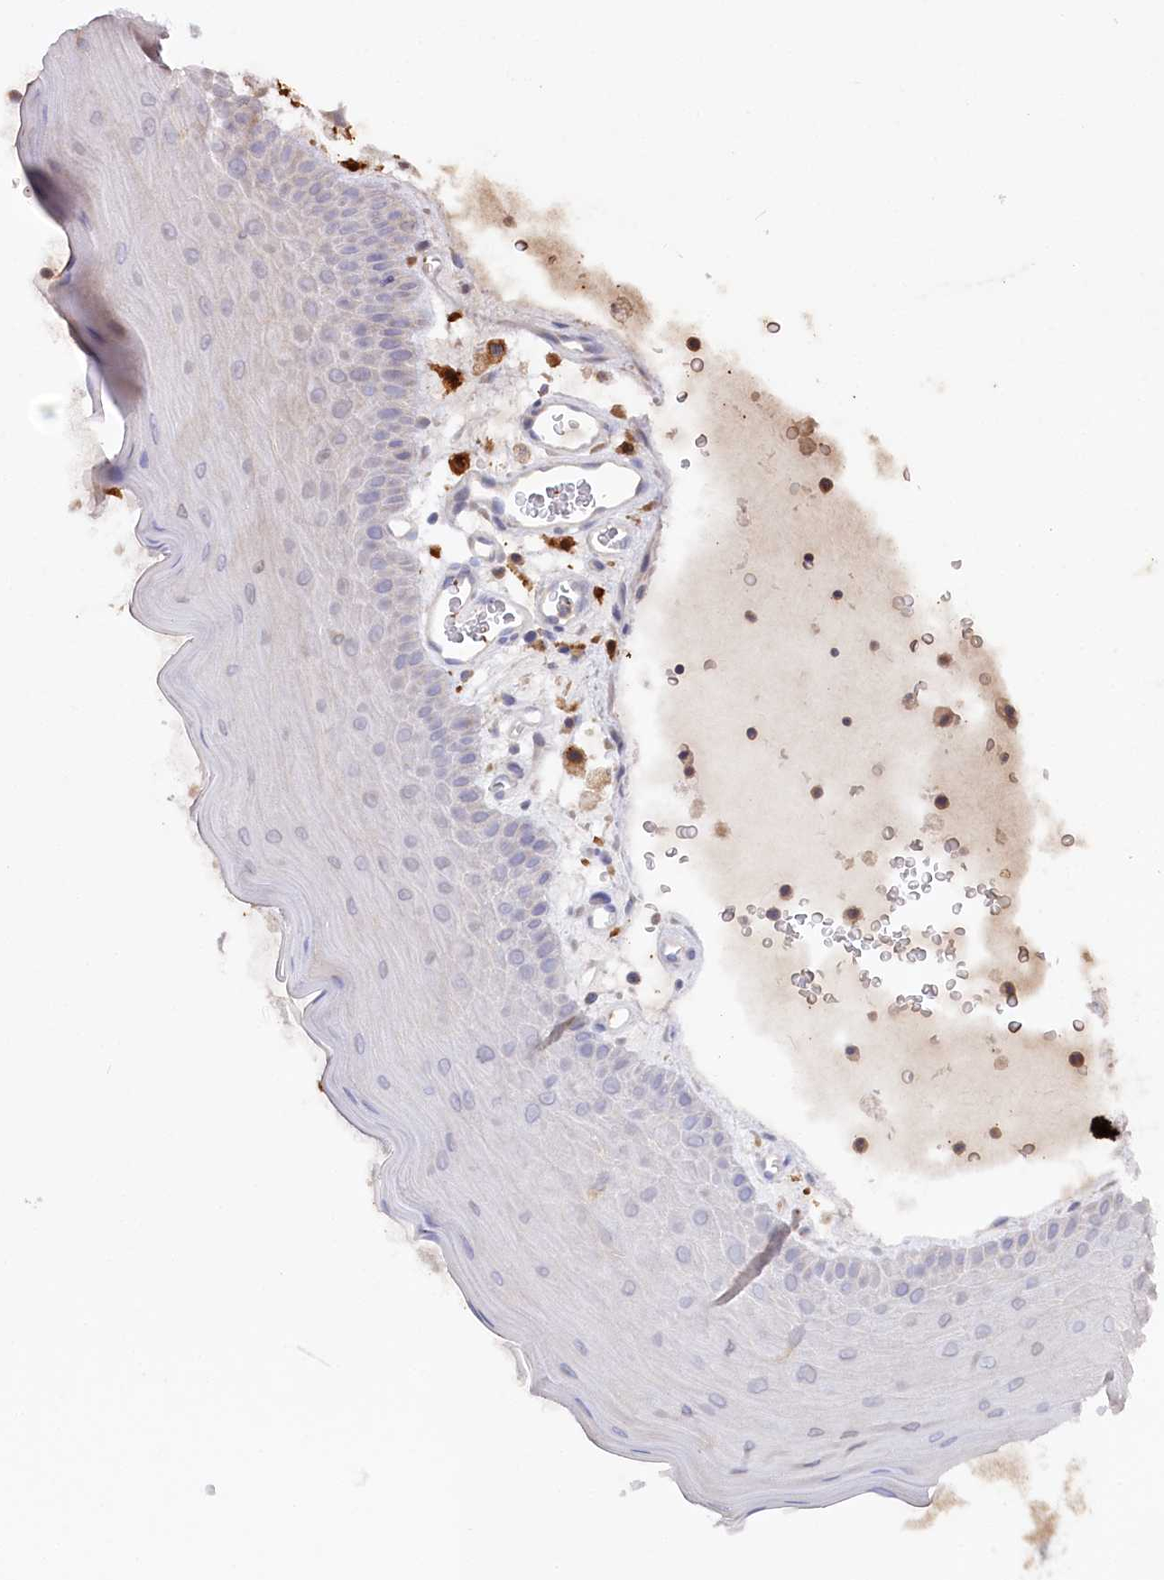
{"staining": {"intensity": "moderate", "quantity": "<25%", "location": "cytoplasmic/membranous"}, "tissue": "oral mucosa", "cell_type": "Squamous epithelial cells", "image_type": "normal", "snomed": [{"axis": "morphology", "description": "Normal tissue, NOS"}, {"axis": "topography", "description": "Oral tissue"}], "caption": "Immunohistochemical staining of normal oral mucosa exhibits <25% levels of moderate cytoplasmic/membranous protein expression in approximately <25% of squamous epithelial cells. (brown staining indicates protein expression, while blue staining denotes nuclei).", "gene": "PPP1R21", "patient": {"sex": "male", "age": 13}}